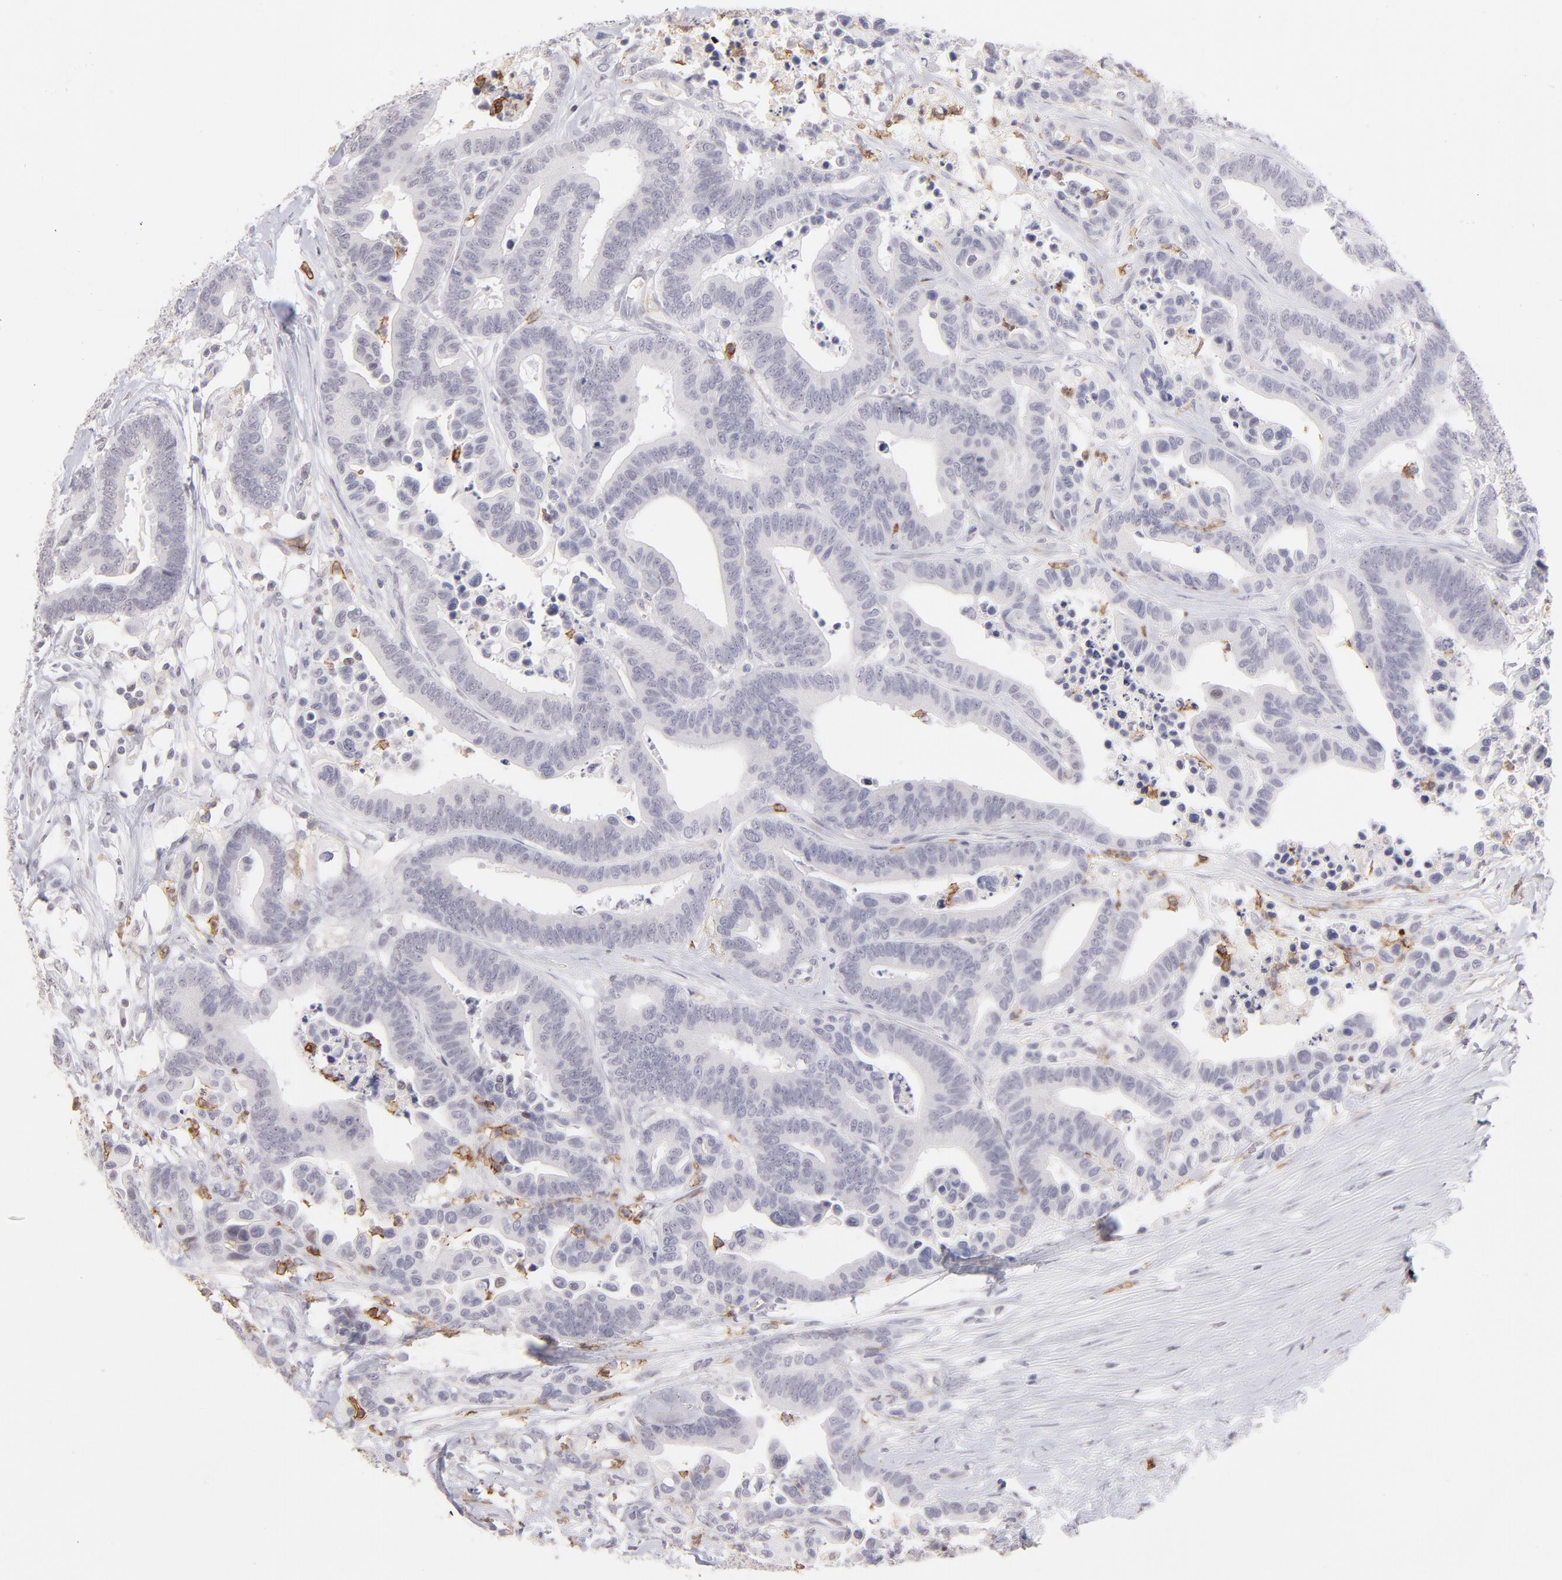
{"staining": {"intensity": "negative", "quantity": "none", "location": "none"}, "tissue": "colorectal cancer", "cell_type": "Tumor cells", "image_type": "cancer", "snomed": [{"axis": "morphology", "description": "Adenocarcinoma, NOS"}, {"axis": "topography", "description": "Colon"}], "caption": "Tumor cells show no significant positivity in colorectal cancer (adenocarcinoma).", "gene": "LTB4R", "patient": {"sex": "male", "age": 82}}